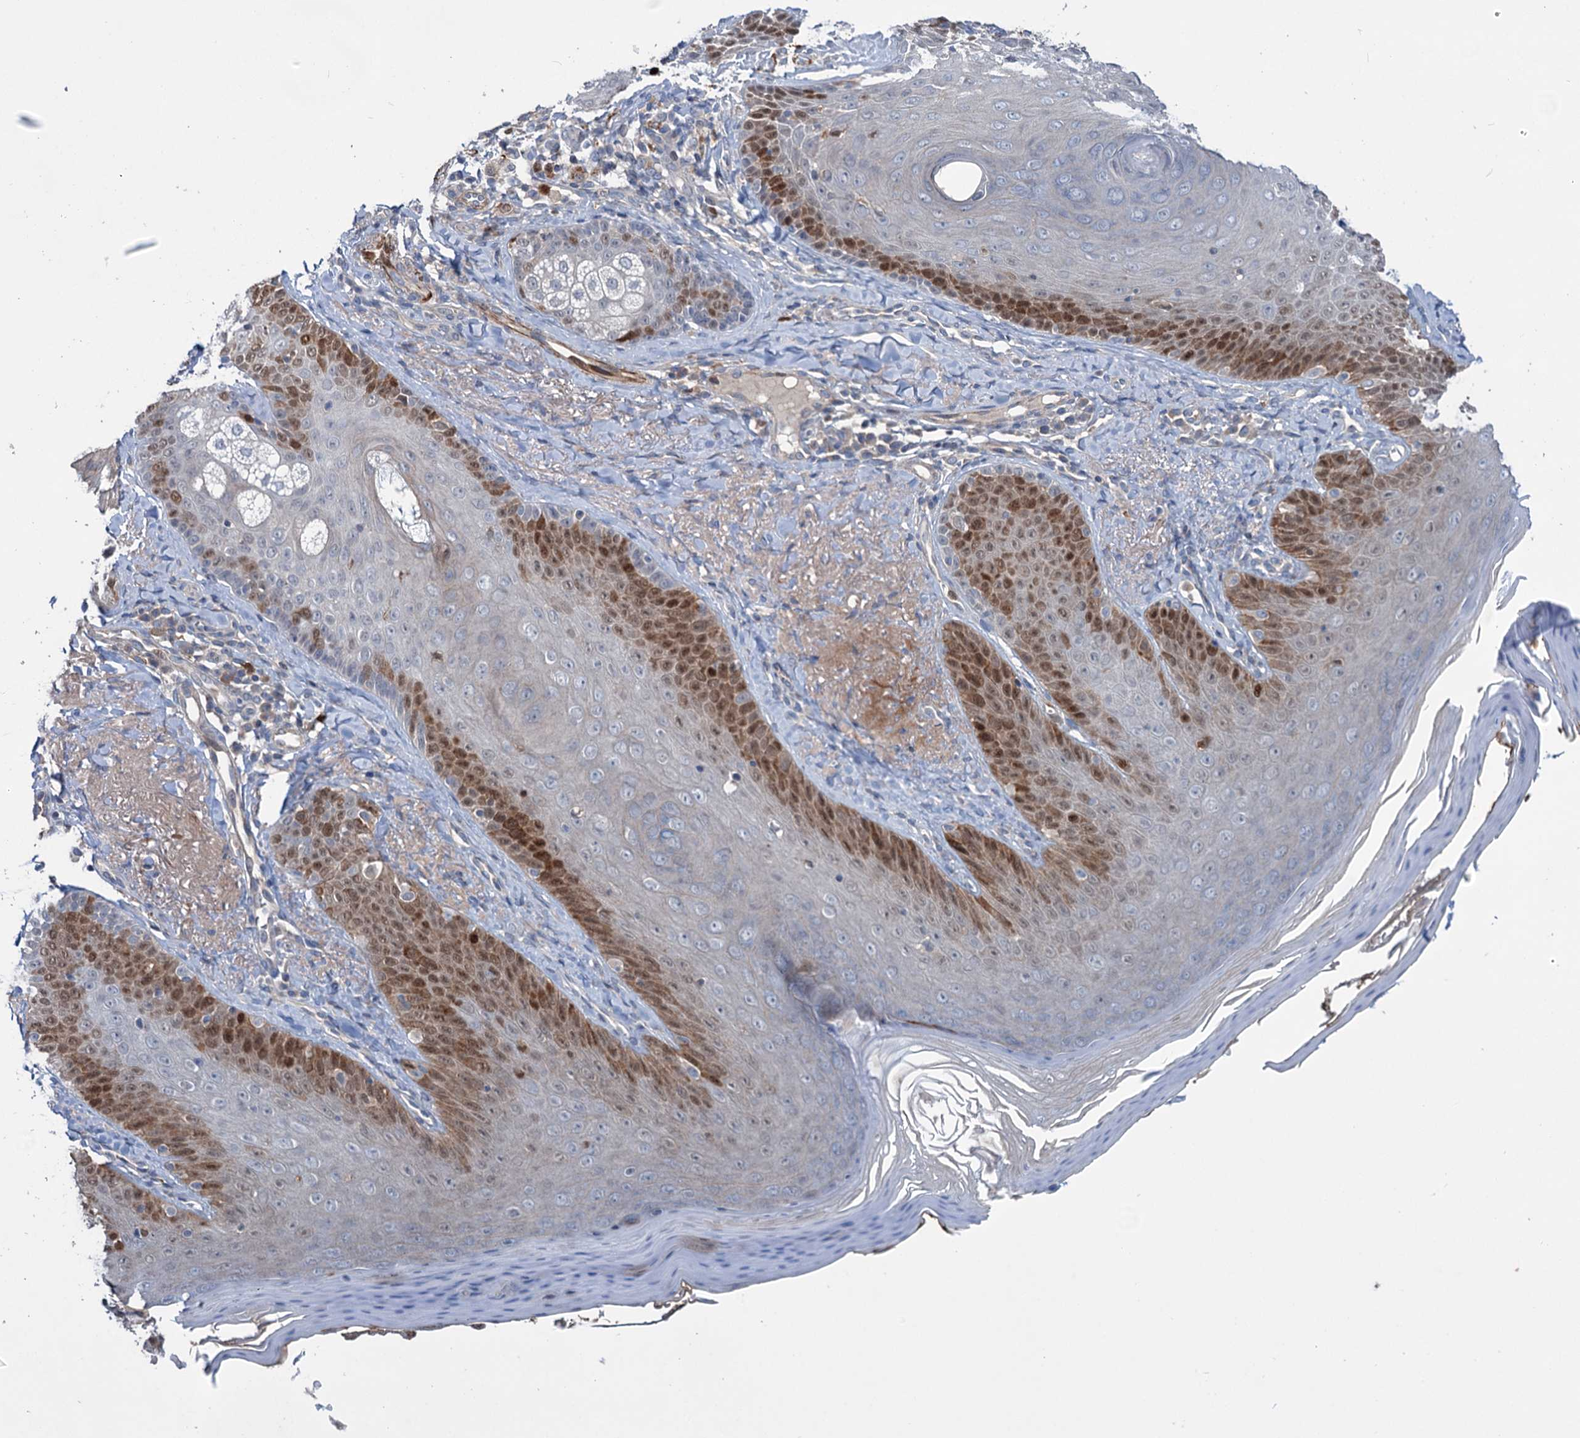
{"staining": {"intensity": "negative", "quantity": "none", "location": "none"}, "tissue": "skin", "cell_type": "Fibroblasts", "image_type": "normal", "snomed": [{"axis": "morphology", "description": "Normal tissue, NOS"}, {"axis": "topography", "description": "Skin"}], "caption": "This is an IHC image of normal skin. There is no staining in fibroblasts.", "gene": "NCAPD2", "patient": {"sex": "male", "age": 57}}